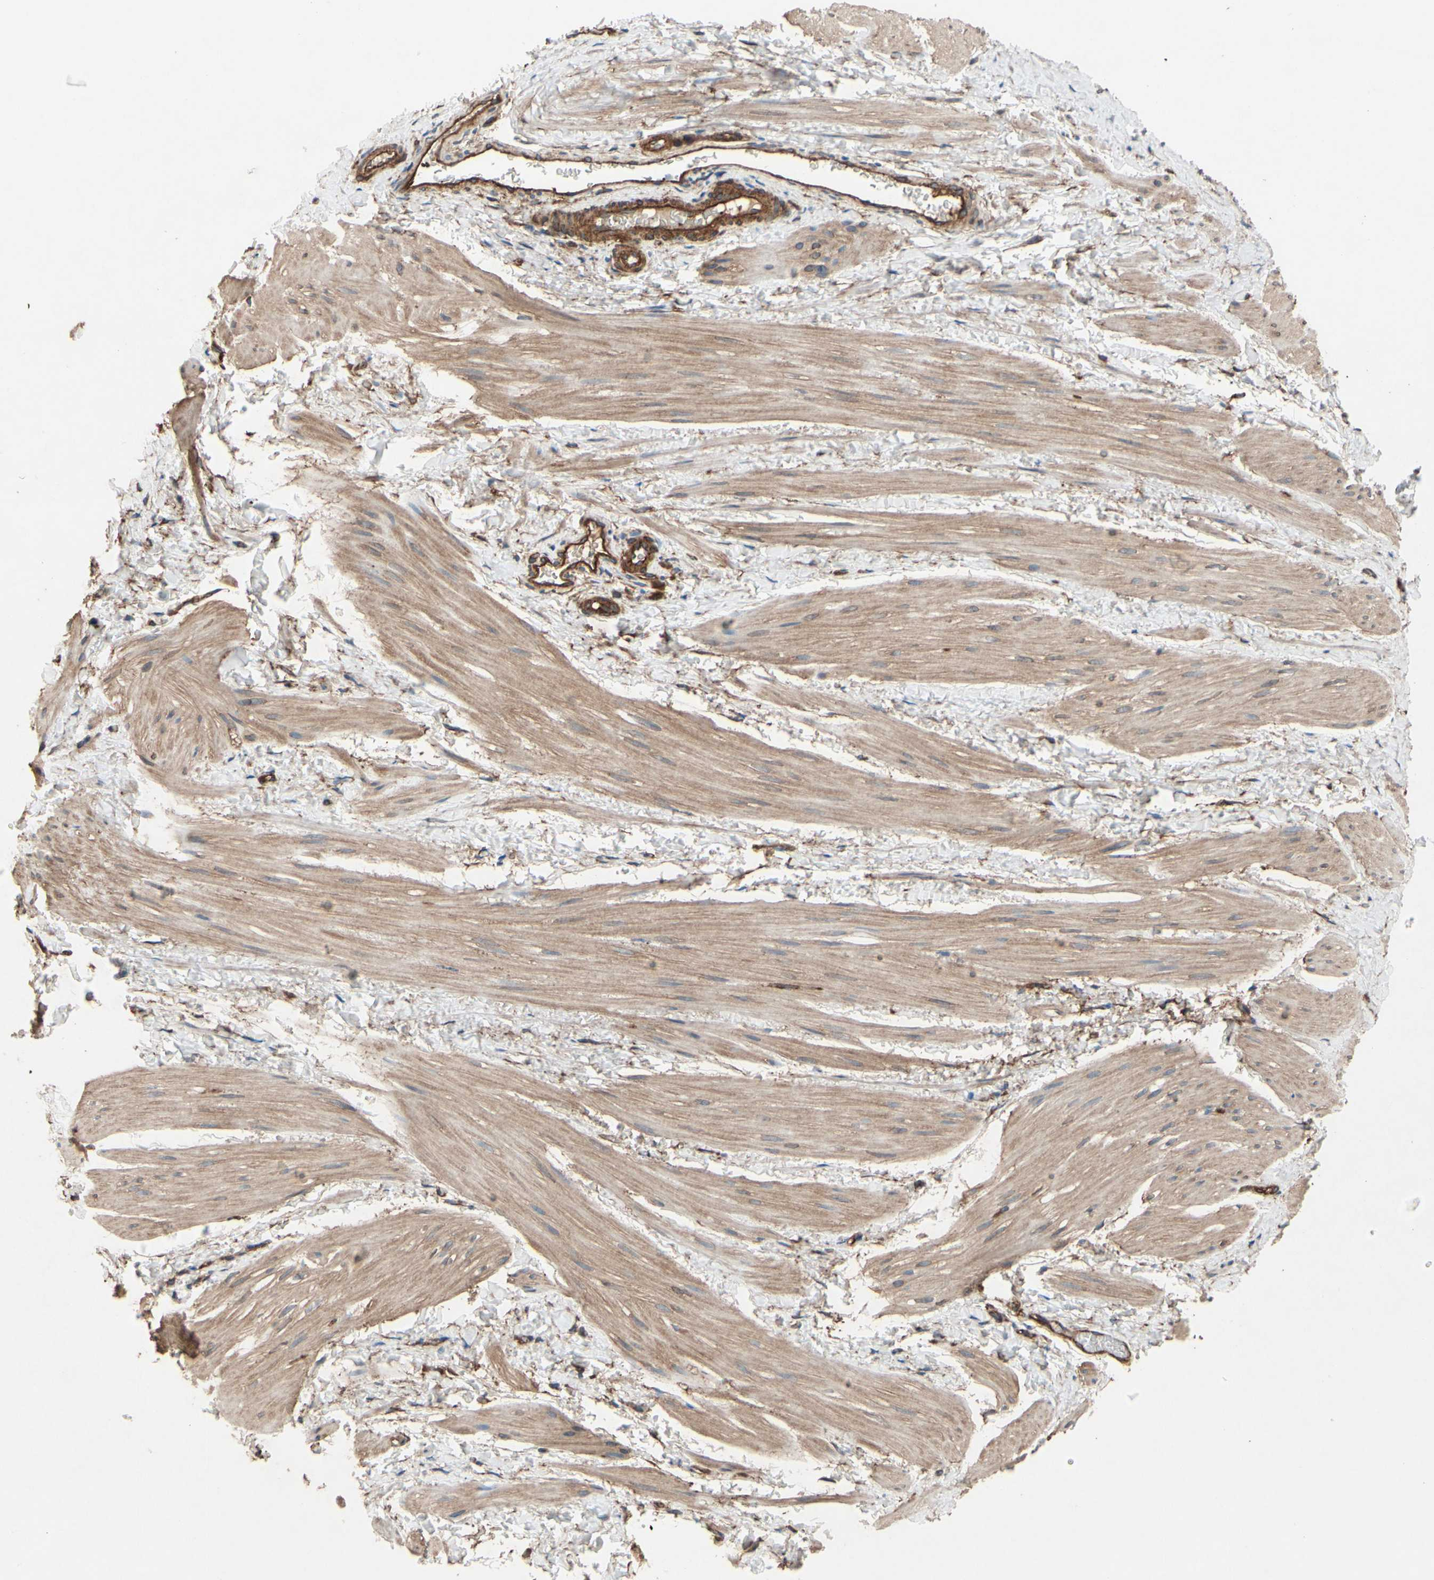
{"staining": {"intensity": "moderate", "quantity": "25%-75%", "location": "cytoplasmic/membranous"}, "tissue": "smooth muscle", "cell_type": "Smooth muscle cells", "image_type": "normal", "snomed": [{"axis": "morphology", "description": "Normal tissue, NOS"}, {"axis": "topography", "description": "Smooth muscle"}], "caption": "Immunohistochemistry (IHC) image of benign human smooth muscle stained for a protein (brown), which demonstrates medium levels of moderate cytoplasmic/membranous staining in about 25%-75% of smooth muscle cells.", "gene": "CTTNBP2", "patient": {"sex": "male", "age": 16}}